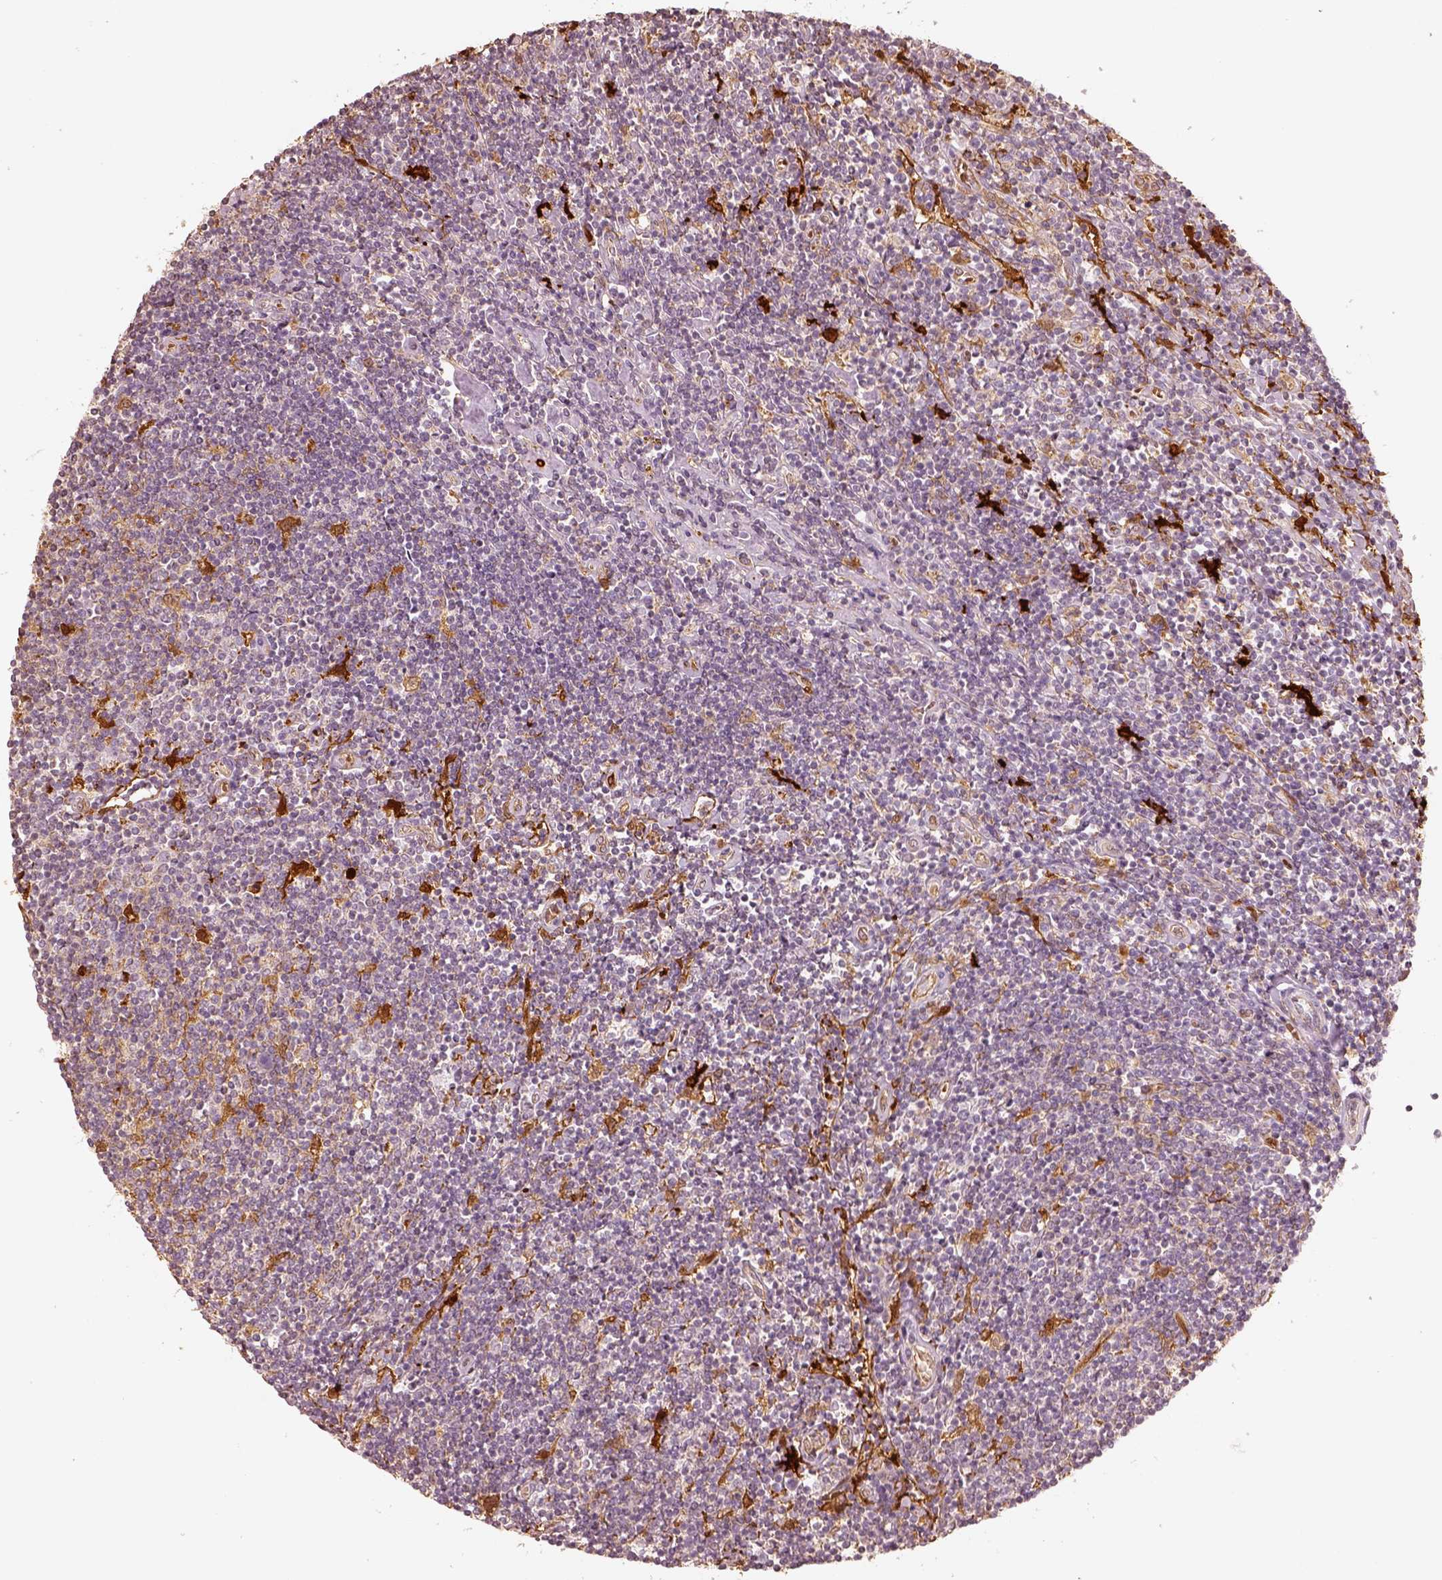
{"staining": {"intensity": "weak", "quantity": ">75%", "location": "cytoplasmic/membranous"}, "tissue": "lymphoma", "cell_type": "Tumor cells", "image_type": "cancer", "snomed": [{"axis": "morphology", "description": "Hodgkin's disease, NOS"}, {"axis": "topography", "description": "Lymph node"}], "caption": "This histopathology image demonstrates lymphoma stained with immunohistochemistry (IHC) to label a protein in brown. The cytoplasmic/membranous of tumor cells show weak positivity for the protein. Nuclei are counter-stained blue.", "gene": "FSCN1", "patient": {"sex": "male", "age": 40}}